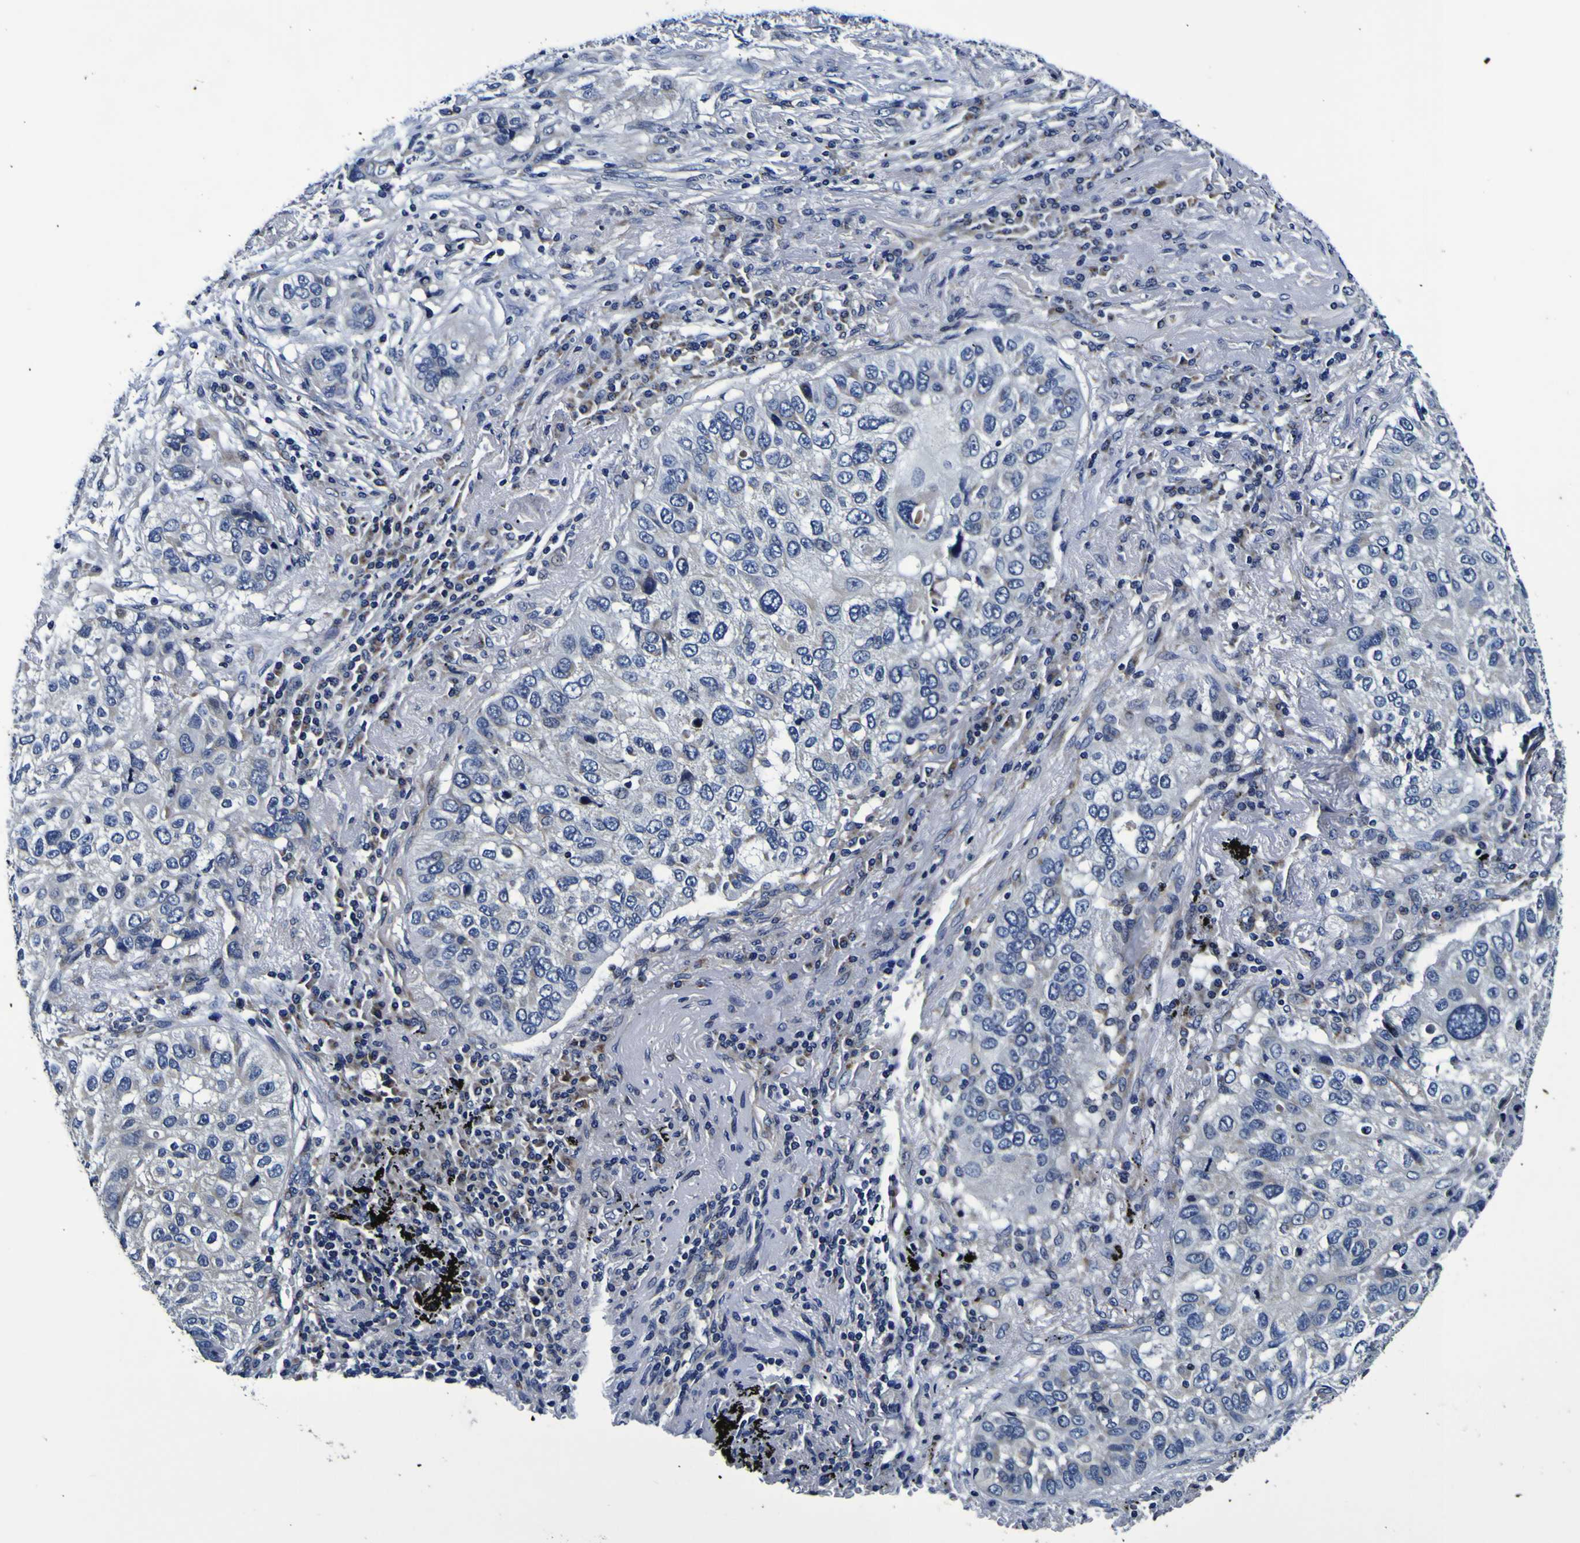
{"staining": {"intensity": "negative", "quantity": "none", "location": "none"}, "tissue": "lung cancer", "cell_type": "Tumor cells", "image_type": "cancer", "snomed": [{"axis": "morphology", "description": "Squamous cell carcinoma, NOS"}, {"axis": "topography", "description": "Lung"}], "caption": "Micrograph shows no significant protein staining in tumor cells of lung squamous cell carcinoma. (Immunohistochemistry (ihc), brightfield microscopy, high magnification).", "gene": "PANK4", "patient": {"sex": "male", "age": 57}}